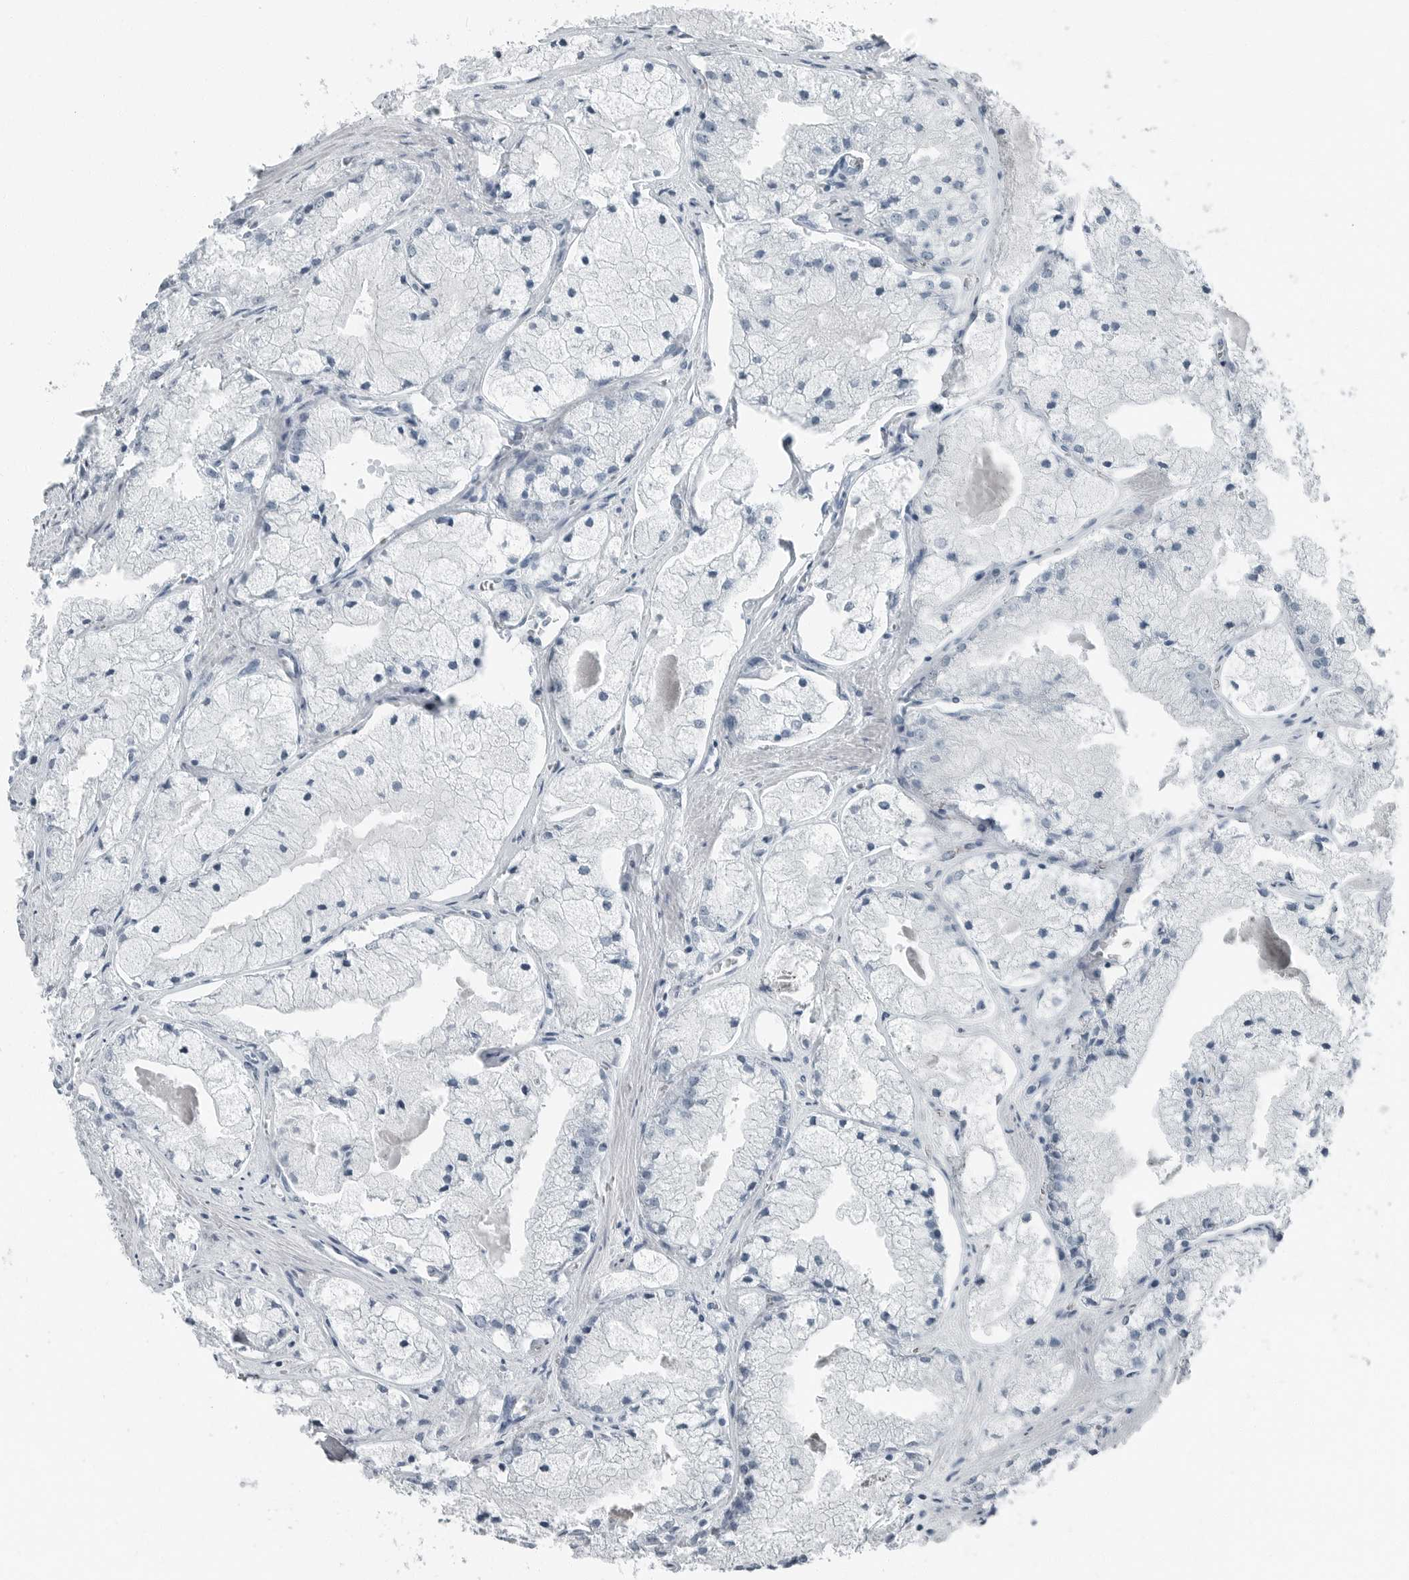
{"staining": {"intensity": "negative", "quantity": "none", "location": "none"}, "tissue": "prostate cancer", "cell_type": "Tumor cells", "image_type": "cancer", "snomed": [{"axis": "morphology", "description": "Adenocarcinoma, High grade"}, {"axis": "topography", "description": "Prostate"}], "caption": "Photomicrograph shows no significant protein staining in tumor cells of prostate cancer (adenocarcinoma (high-grade)).", "gene": "ZPBP2", "patient": {"sex": "male", "age": 50}}